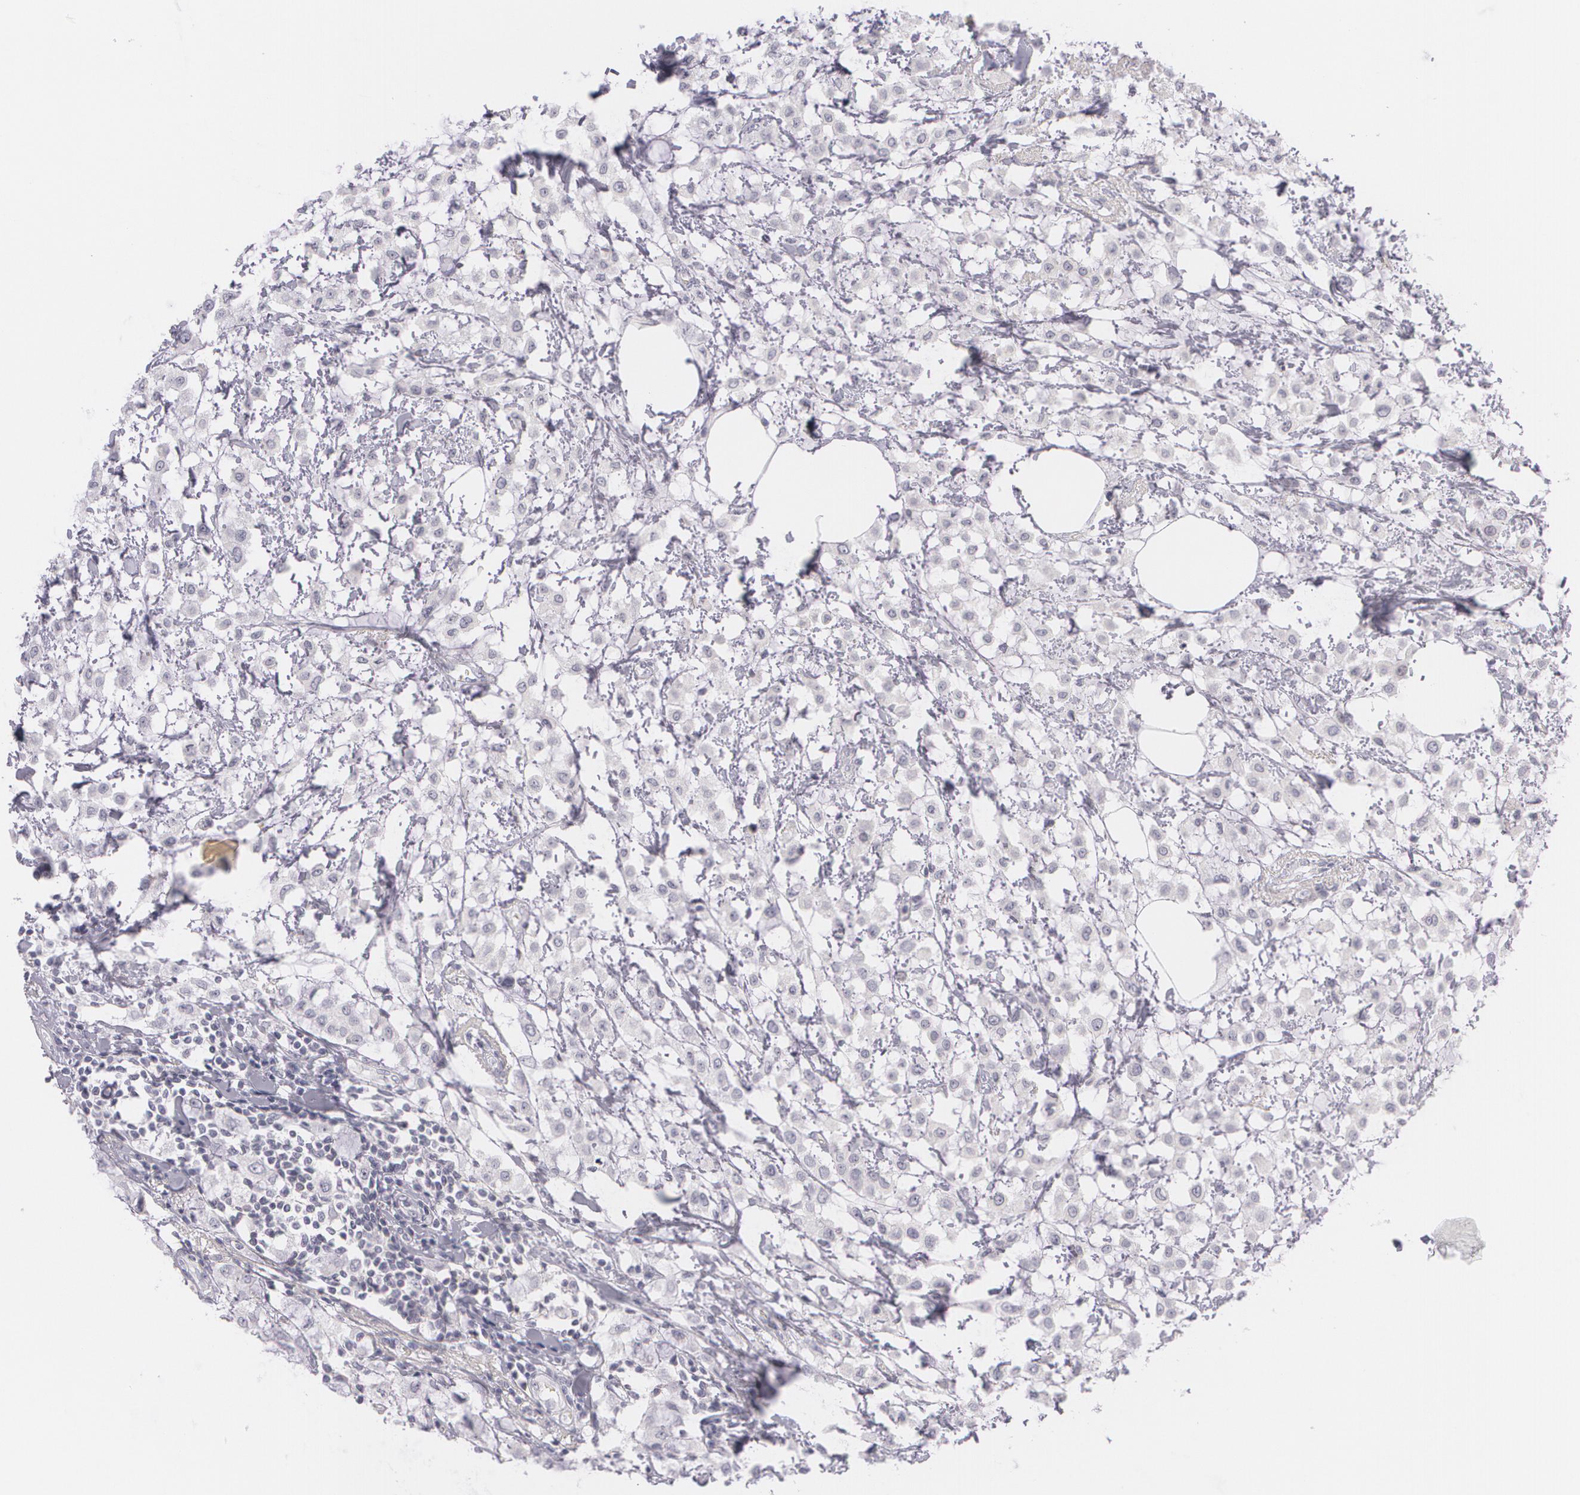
{"staining": {"intensity": "negative", "quantity": "none", "location": "none"}, "tissue": "breast cancer", "cell_type": "Tumor cells", "image_type": "cancer", "snomed": [{"axis": "morphology", "description": "Lobular carcinoma"}, {"axis": "topography", "description": "Breast"}], "caption": "Immunohistochemical staining of breast cancer shows no significant positivity in tumor cells.", "gene": "FAM181A", "patient": {"sex": "female", "age": 85}}